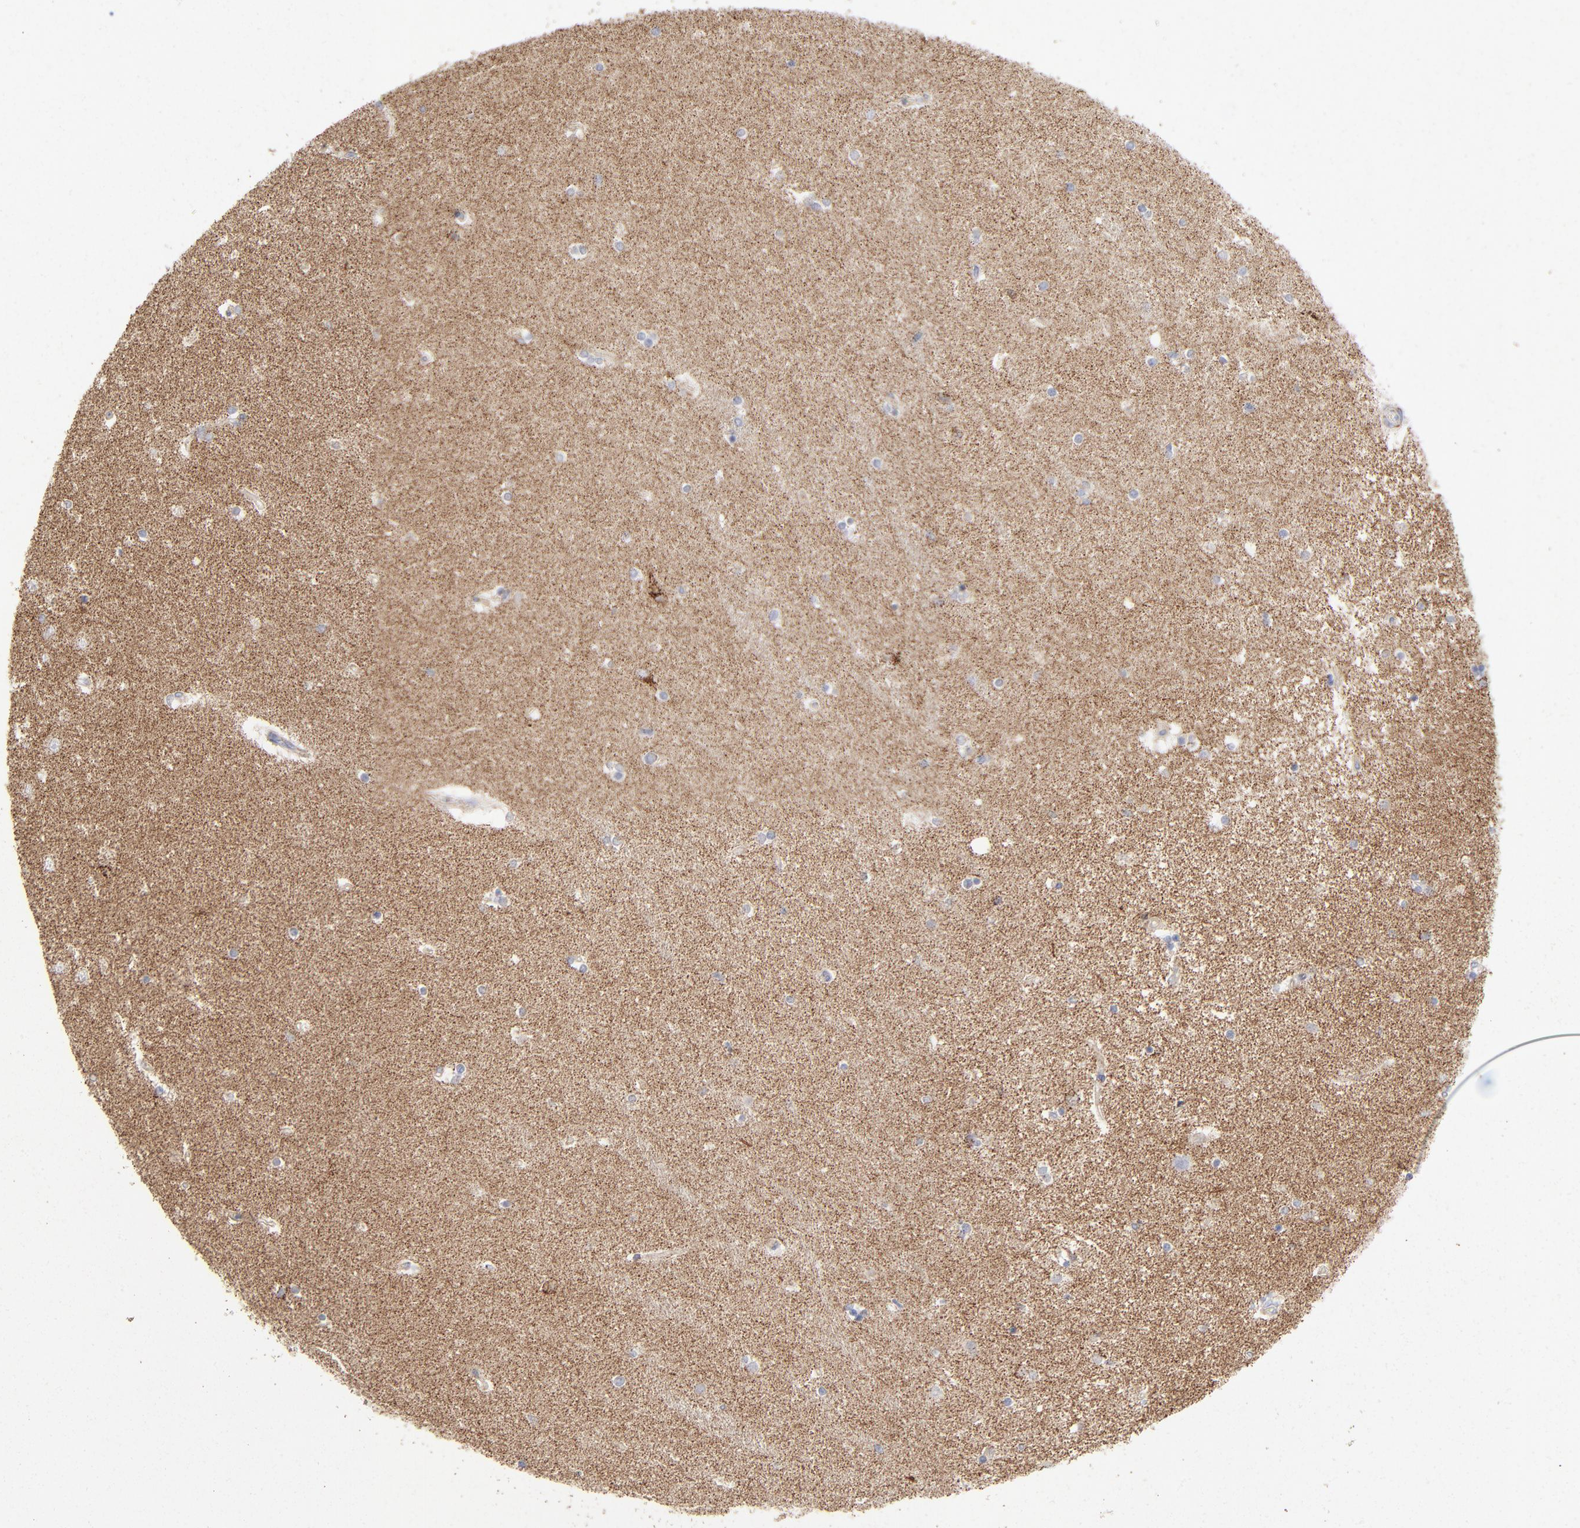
{"staining": {"intensity": "weak", "quantity": "25%-75%", "location": "cytoplasmic/membranous"}, "tissue": "hippocampus", "cell_type": "Glial cells", "image_type": "normal", "snomed": [{"axis": "morphology", "description": "Normal tissue, NOS"}, {"axis": "topography", "description": "Hippocampus"}], "caption": "A photomicrograph of human hippocampus stained for a protein shows weak cytoplasmic/membranous brown staining in glial cells.", "gene": "ASB3", "patient": {"sex": "female", "age": 54}}